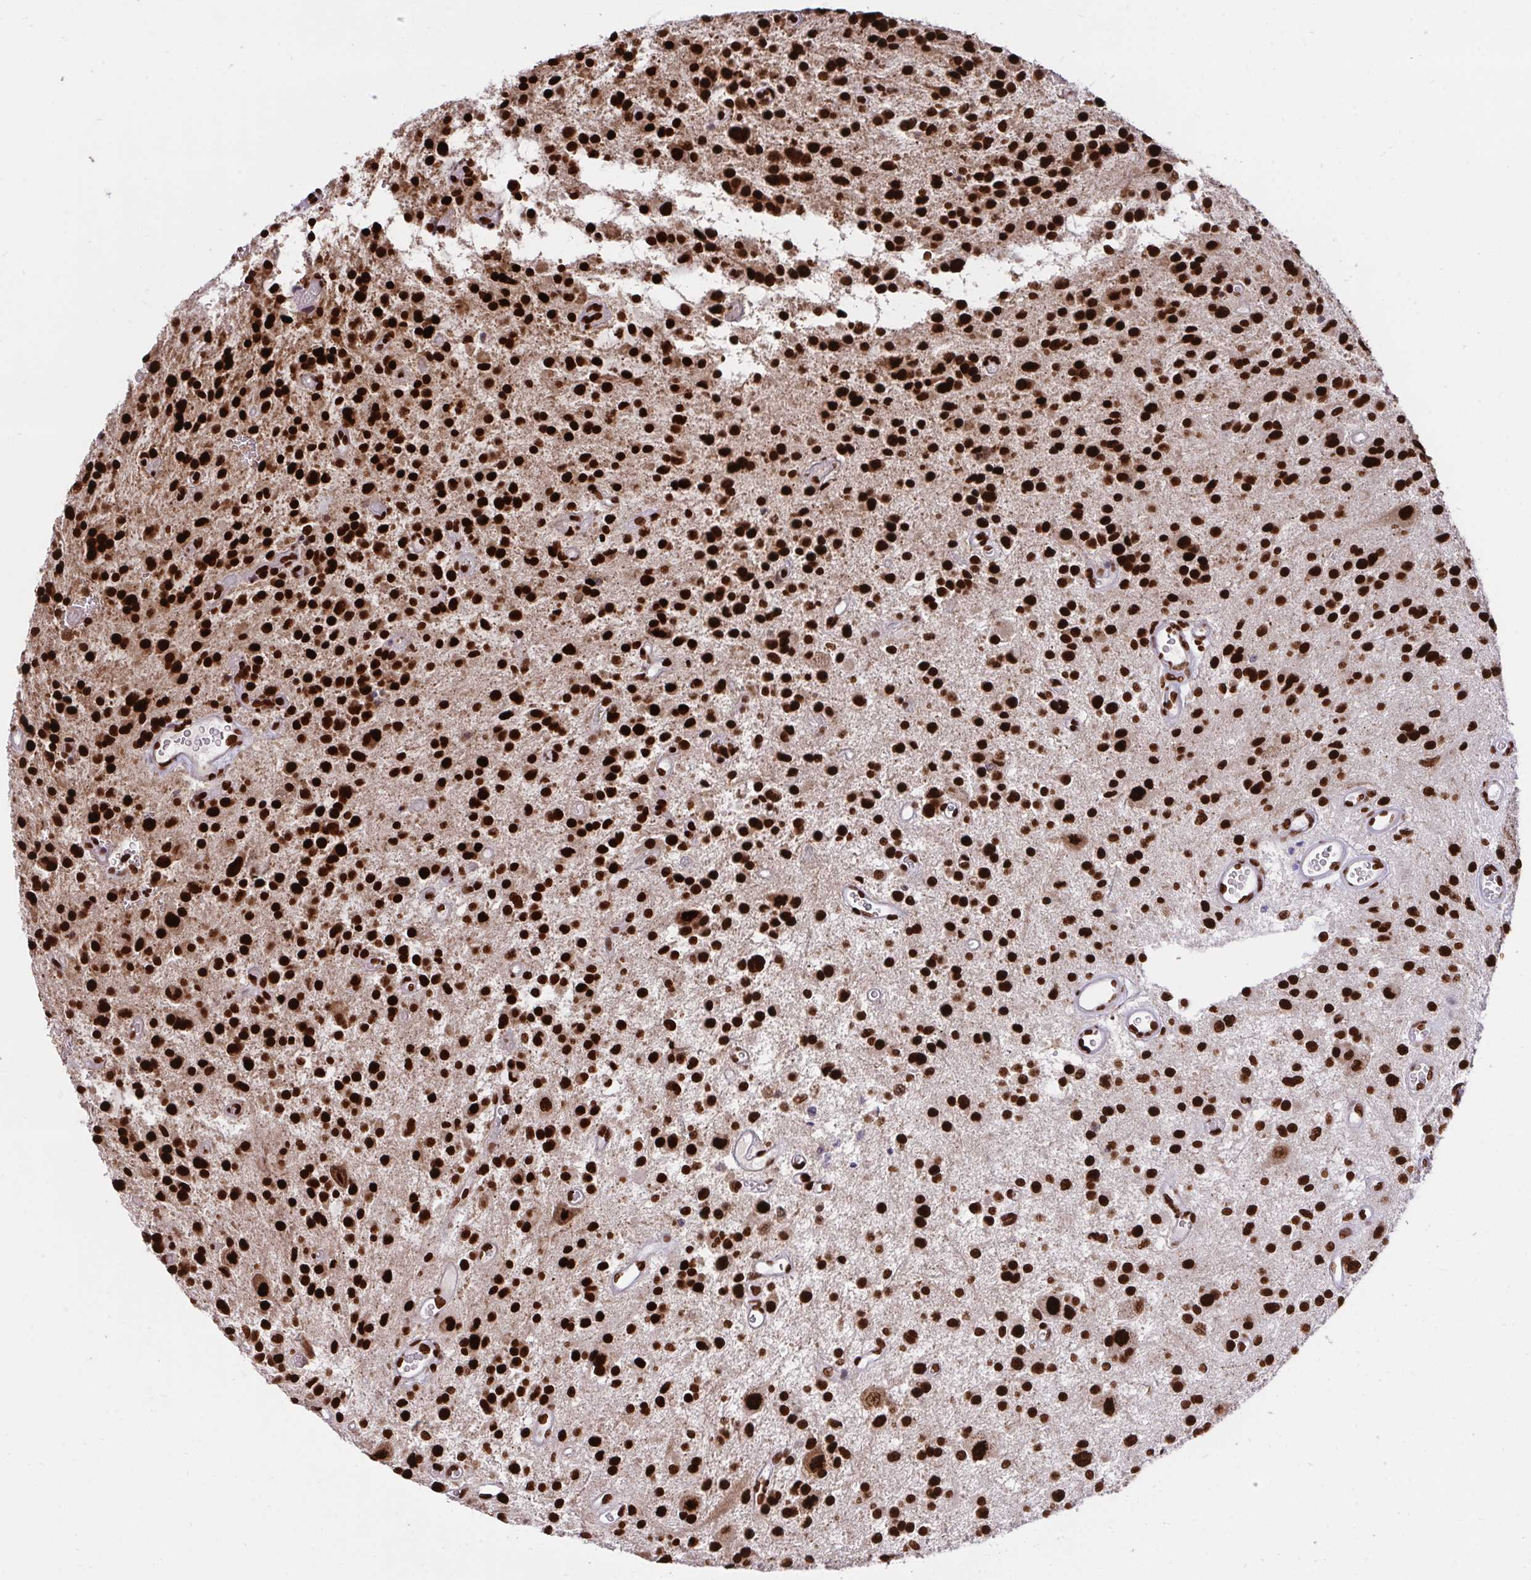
{"staining": {"intensity": "strong", "quantity": ">75%", "location": "nuclear"}, "tissue": "glioma", "cell_type": "Tumor cells", "image_type": "cancer", "snomed": [{"axis": "morphology", "description": "Glioma, malignant, Low grade"}, {"axis": "topography", "description": "Brain"}], "caption": "A brown stain highlights strong nuclear staining of a protein in glioma tumor cells.", "gene": "HNRNPL", "patient": {"sex": "male", "age": 43}}